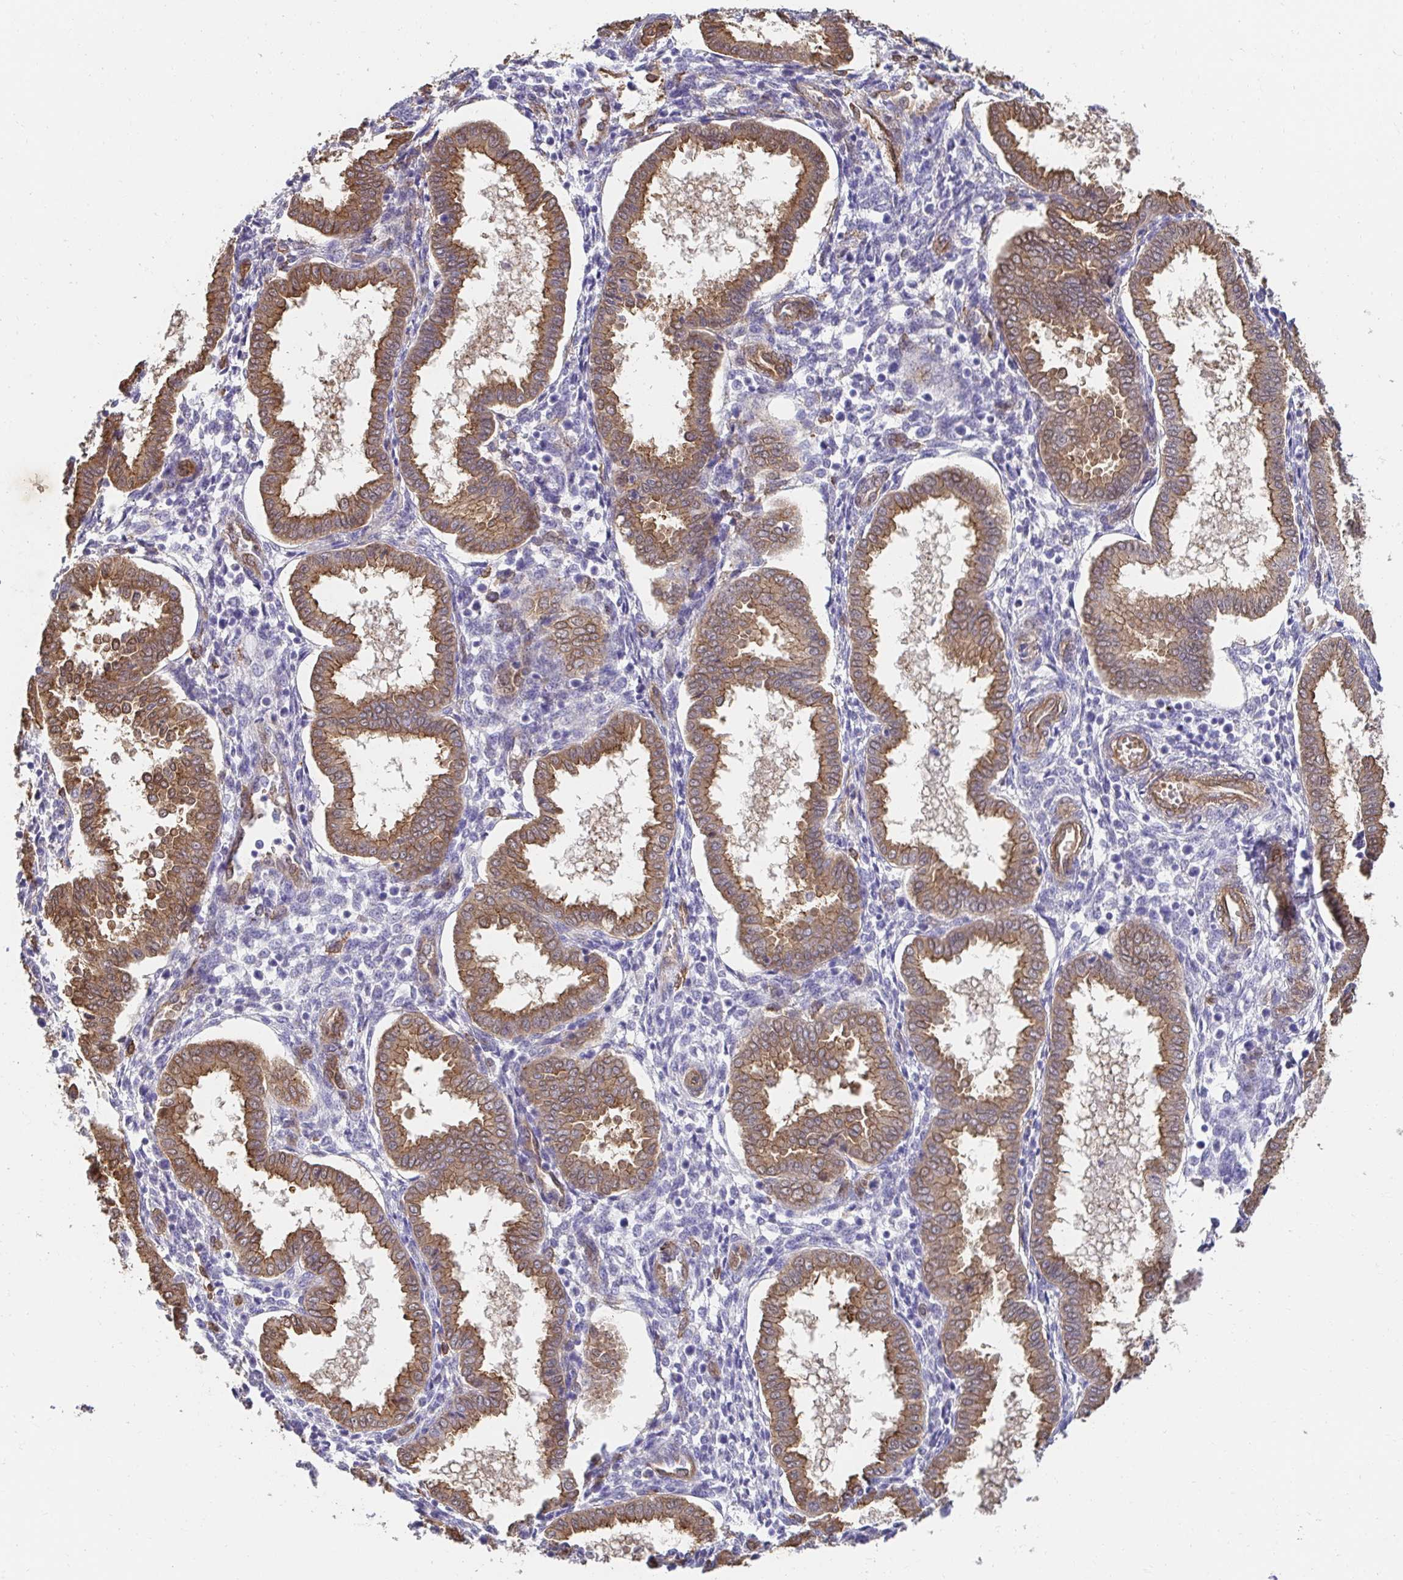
{"staining": {"intensity": "moderate", "quantity": "25%-75%", "location": "cytoplasmic/membranous"}, "tissue": "endometrium", "cell_type": "Cells in endometrial stroma", "image_type": "normal", "snomed": [{"axis": "morphology", "description": "Normal tissue, NOS"}, {"axis": "topography", "description": "Endometrium"}], "caption": "Moderate cytoplasmic/membranous expression is seen in about 25%-75% of cells in endometrial stroma in benign endometrium.", "gene": "CTTN", "patient": {"sex": "female", "age": 24}}